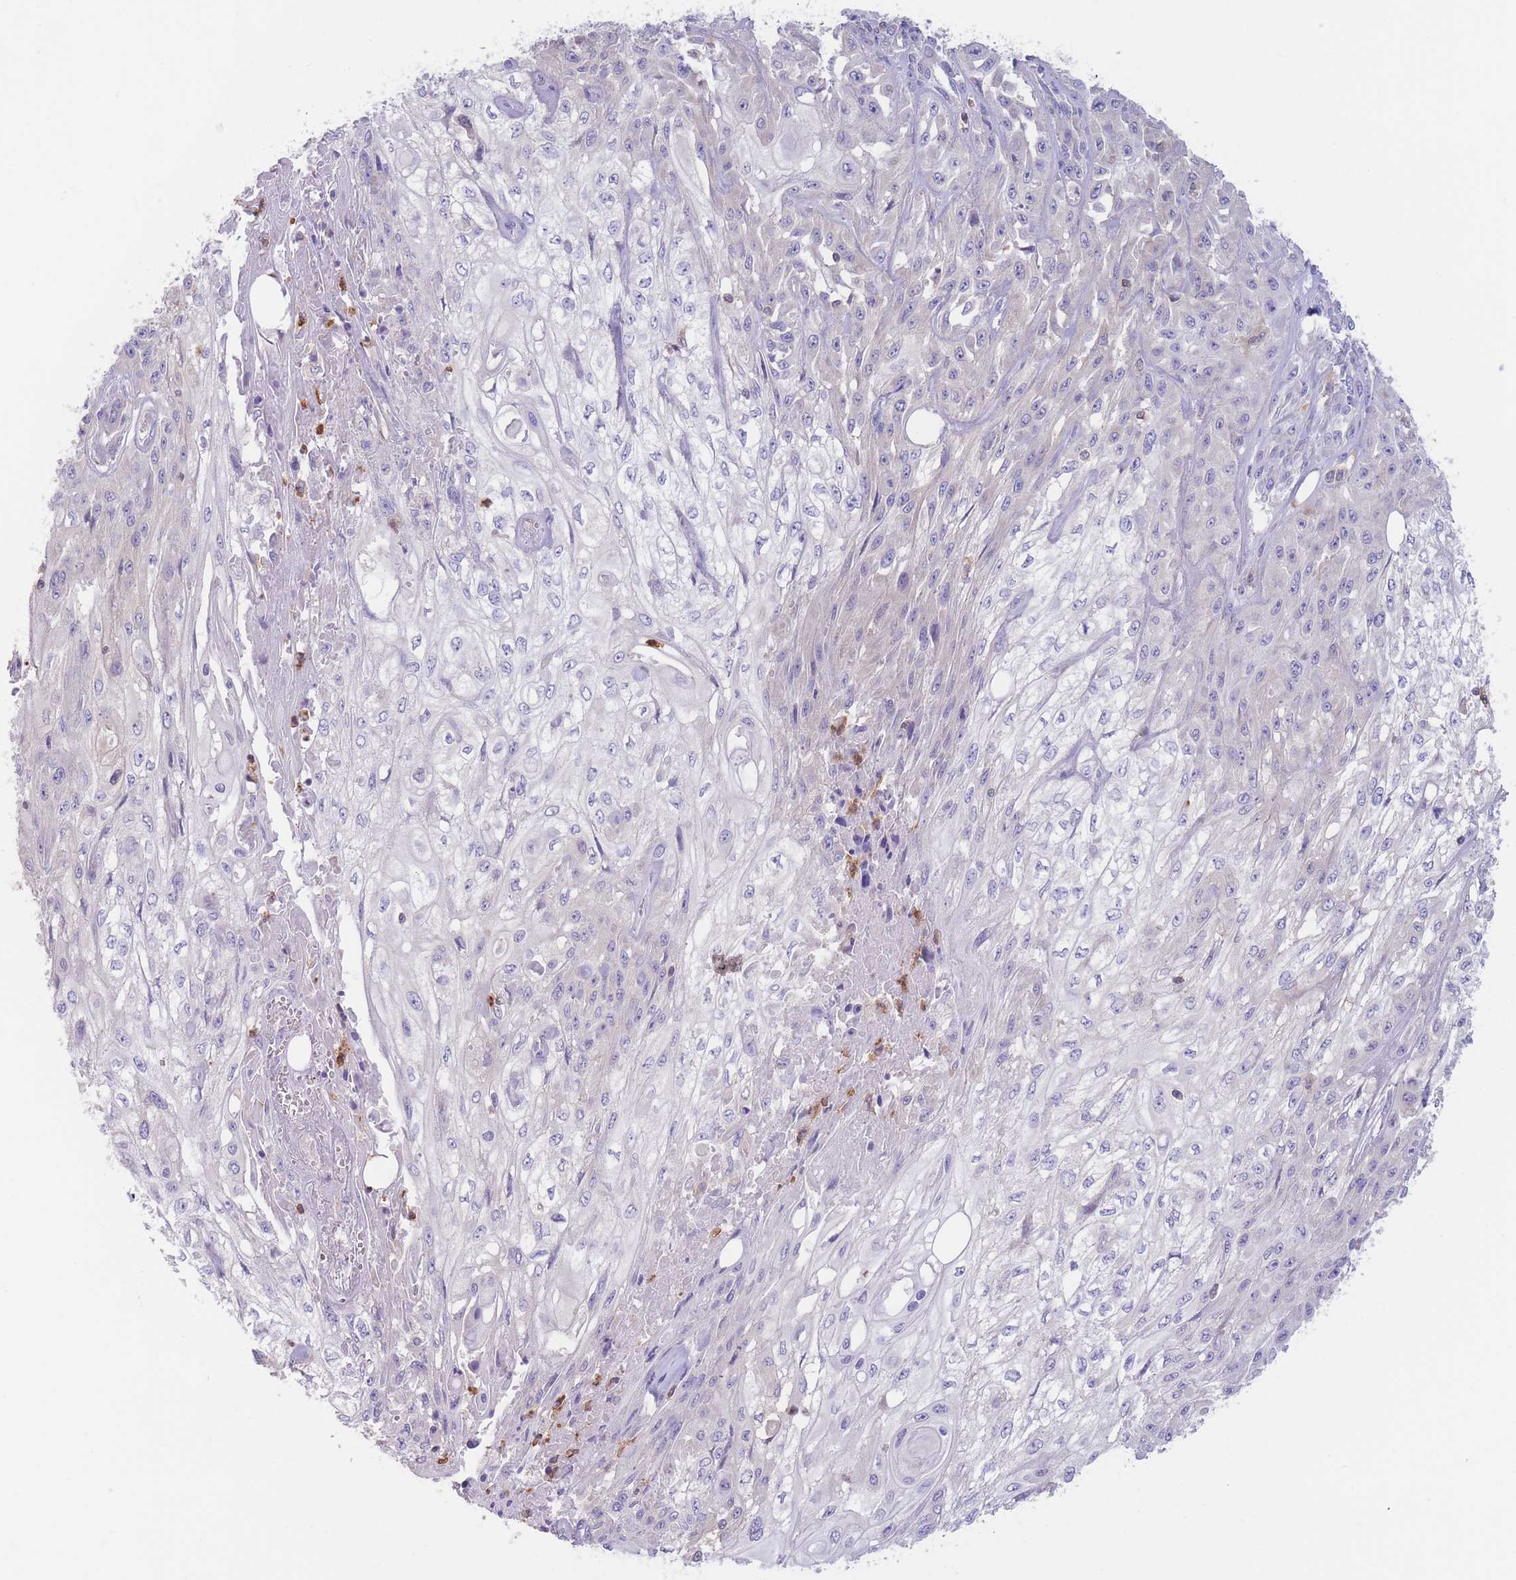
{"staining": {"intensity": "negative", "quantity": "none", "location": "none"}, "tissue": "skin cancer", "cell_type": "Tumor cells", "image_type": "cancer", "snomed": [{"axis": "morphology", "description": "Squamous cell carcinoma, NOS"}, {"axis": "morphology", "description": "Squamous cell carcinoma, metastatic, NOS"}, {"axis": "topography", "description": "Skin"}, {"axis": "topography", "description": "Lymph node"}], "caption": "This histopathology image is of squamous cell carcinoma (skin) stained with immunohistochemistry (IHC) to label a protein in brown with the nuclei are counter-stained blue. There is no staining in tumor cells.", "gene": "ST3GAL4", "patient": {"sex": "male", "age": 75}}